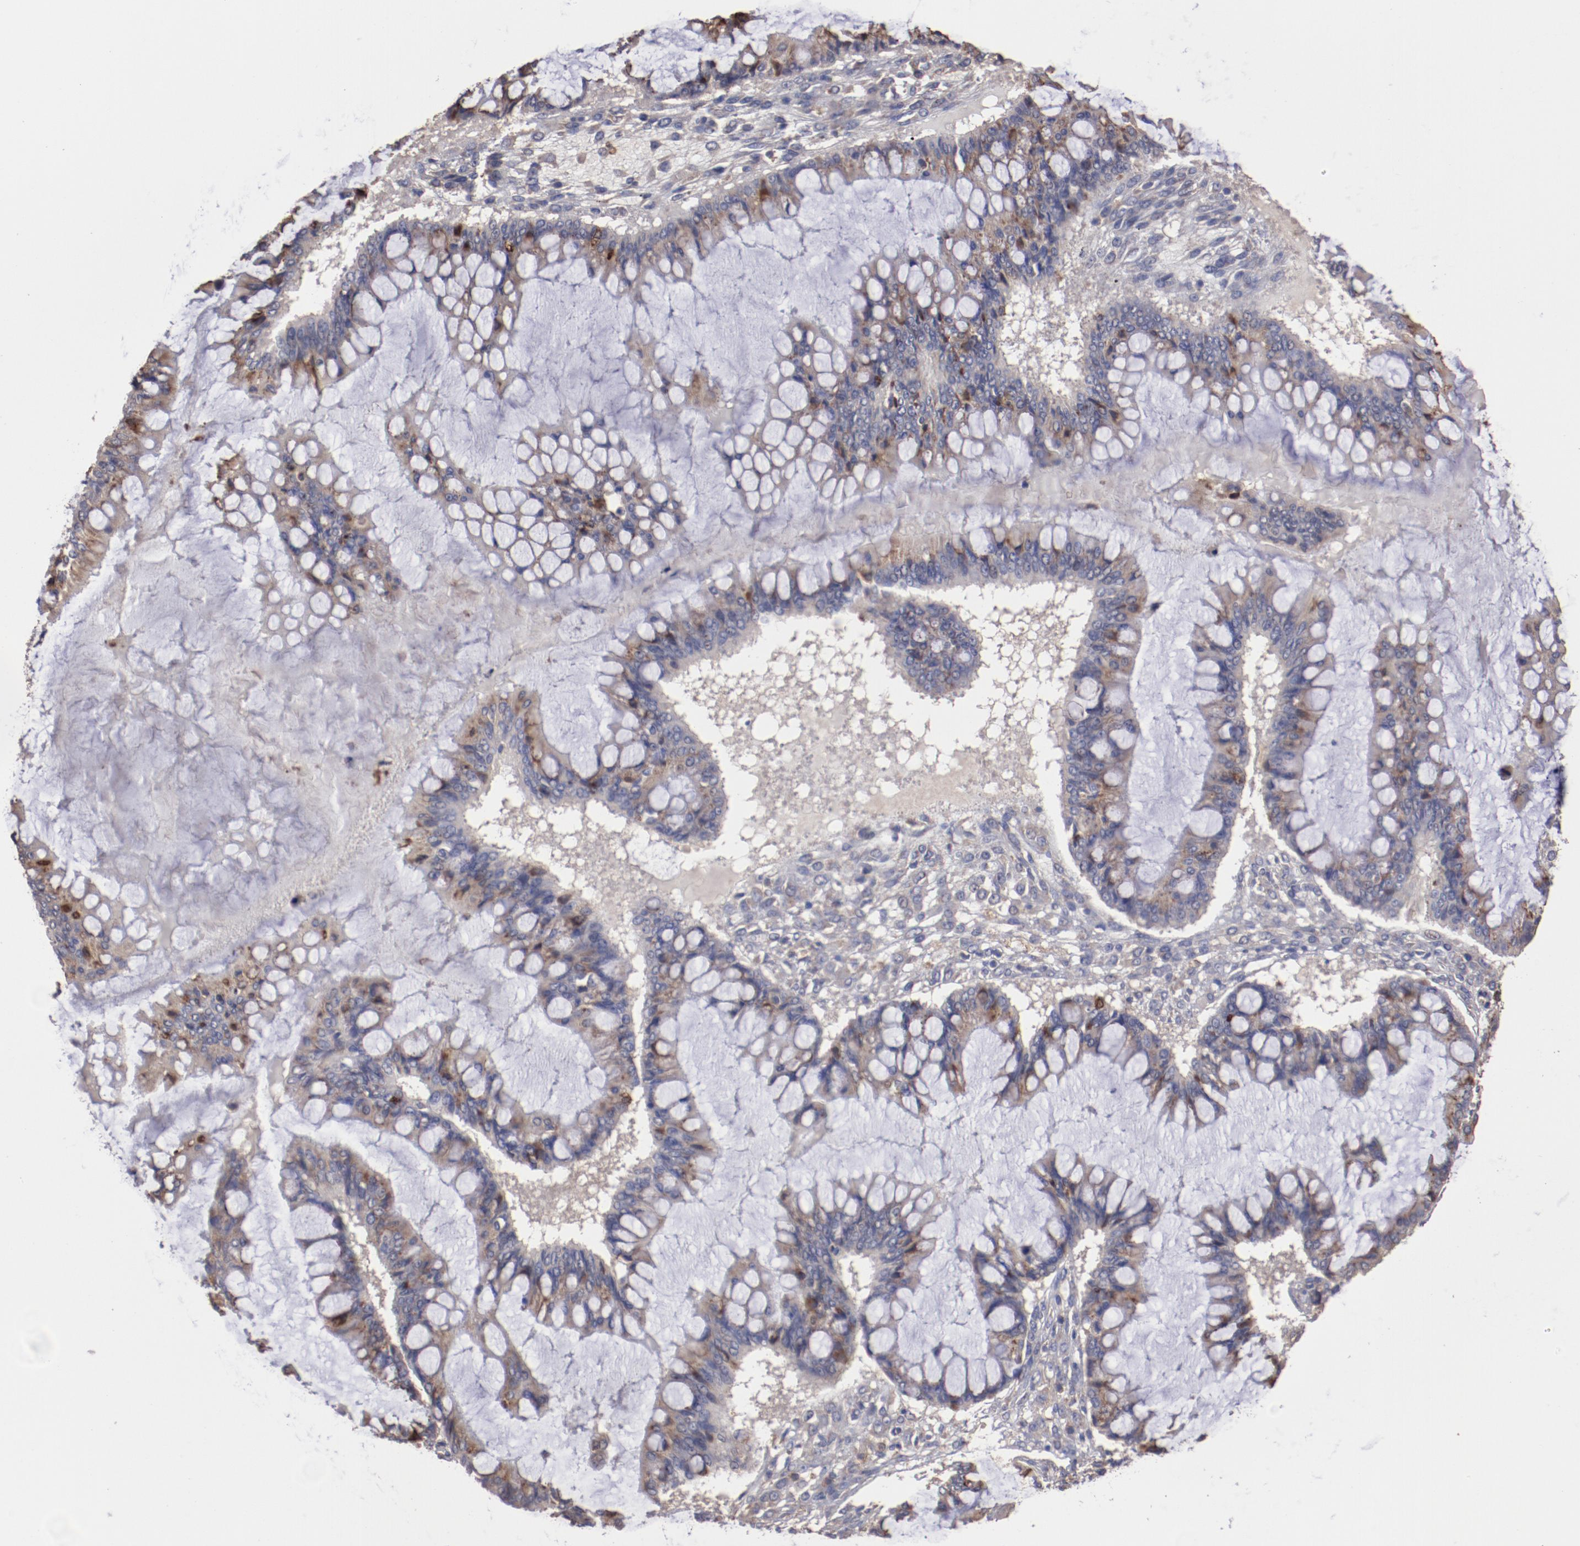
{"staining": {"intensity": "weak", "quantity": "<25%", "location": "cytoplasmic/membranous"}, "tissue": "ovarian cancer", "cell_type": "Tumor cells", "image_type": "cancer", "snomed": [{"axis": "morphology", "description": "Cystadenocarcinoma, mucinous, NOS"}, {"axis": "topography", "description": "Ovary"}], "caption": "Protein analysis of mucinous cystadenocarcinoma (ovarian) demonstrates no significant expression in tumor cells.", "gene": "NFKBIE", "patient": {"sex": "female", "age": 73}}